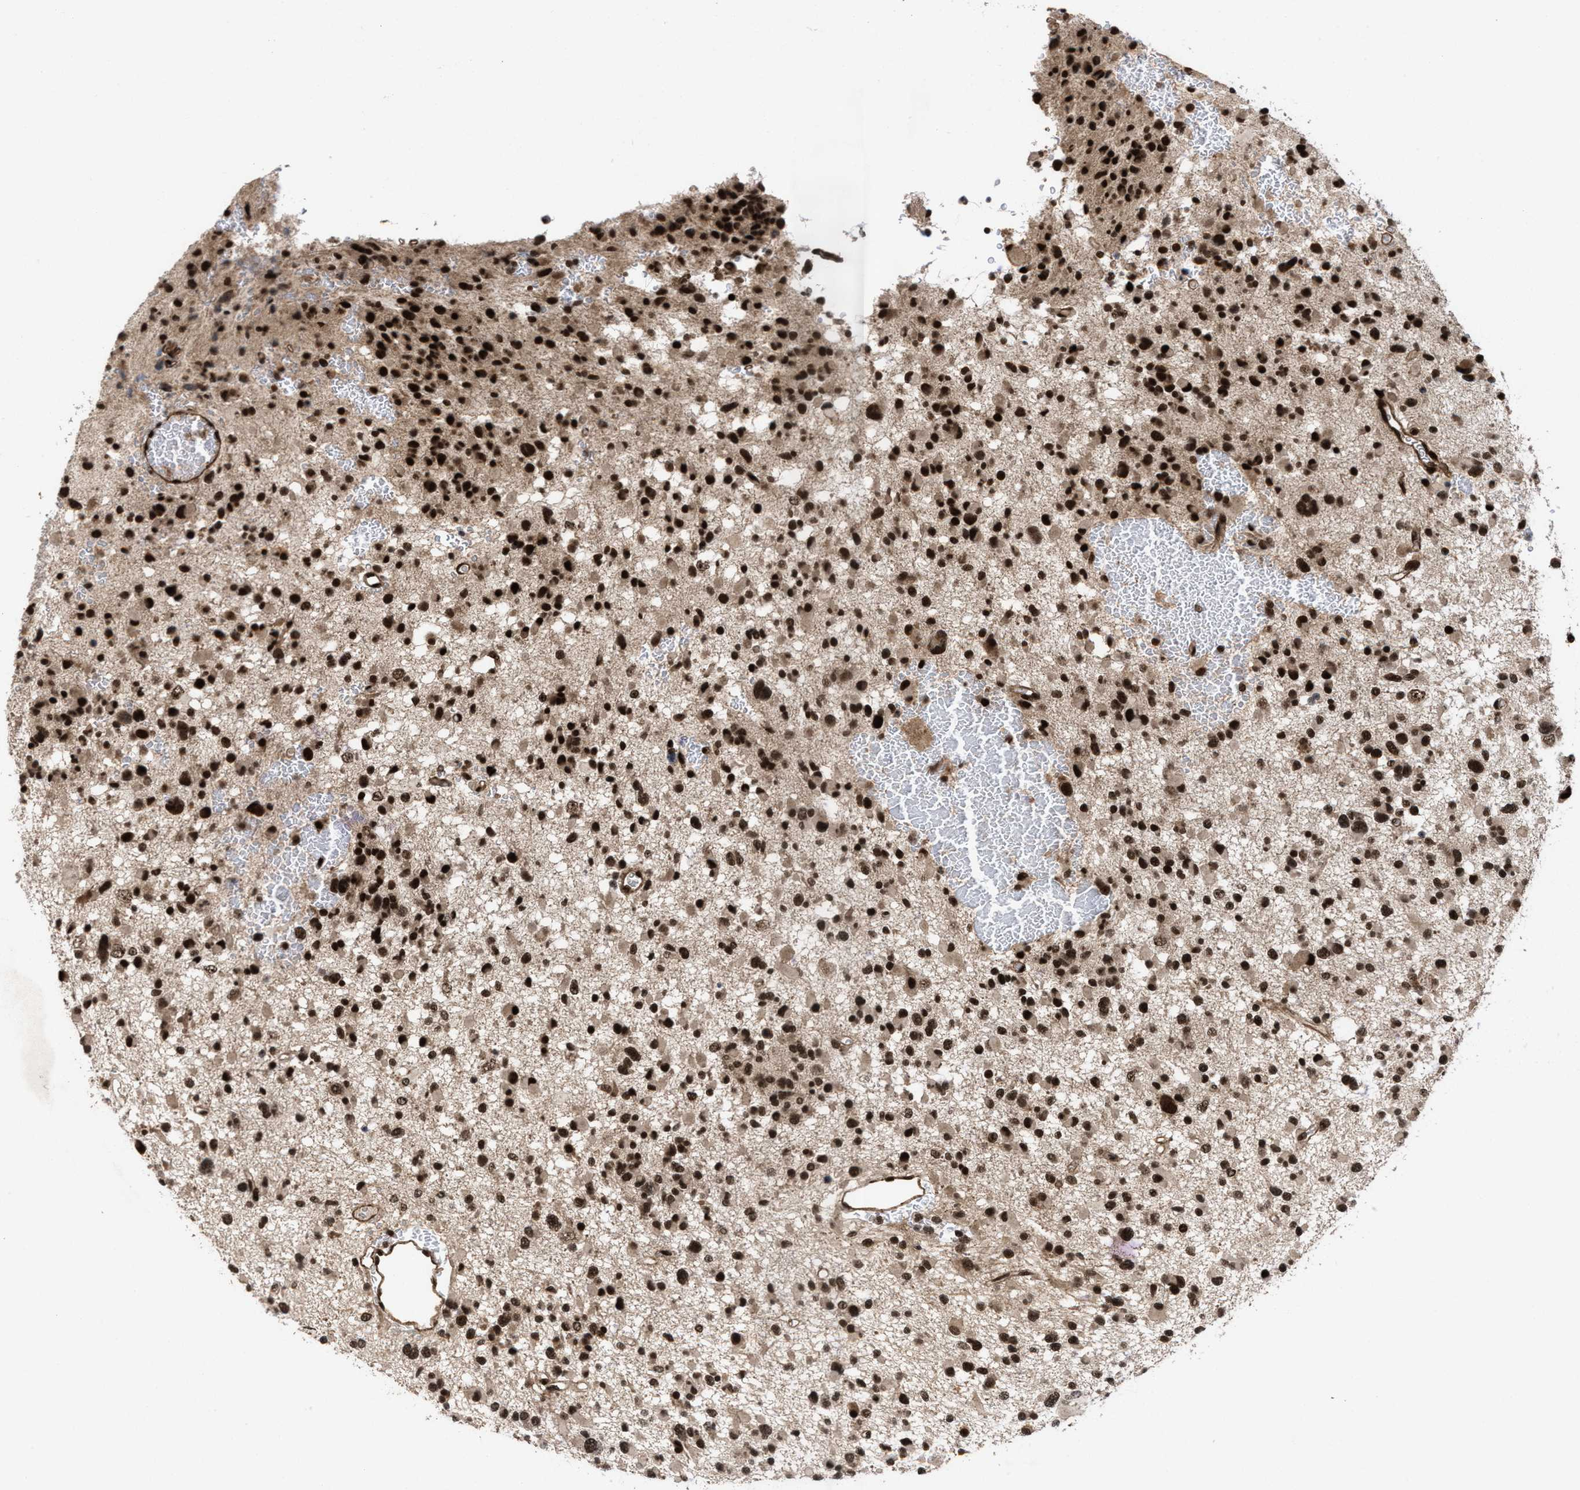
{"staining": {"intensity": "strong", "quantity": ">75%", "location": "nuclear"}, "tissue": "glioma", "cell_type": "Tumor cells", "image_type": "cancer", "snomed": [{"axis": "morphology", "description": "Glioma, malignant, Low grade"}, {"axis": "topography", "description": "Brain"}], "caption": "A brown stain shows strong nuclear expression of a protein in glioma tumor cells. (Brightfield microscopy of DAB IHC at high magnification).", "gene": "WIZ", "patient": {"sex": "female", "age": 22}}